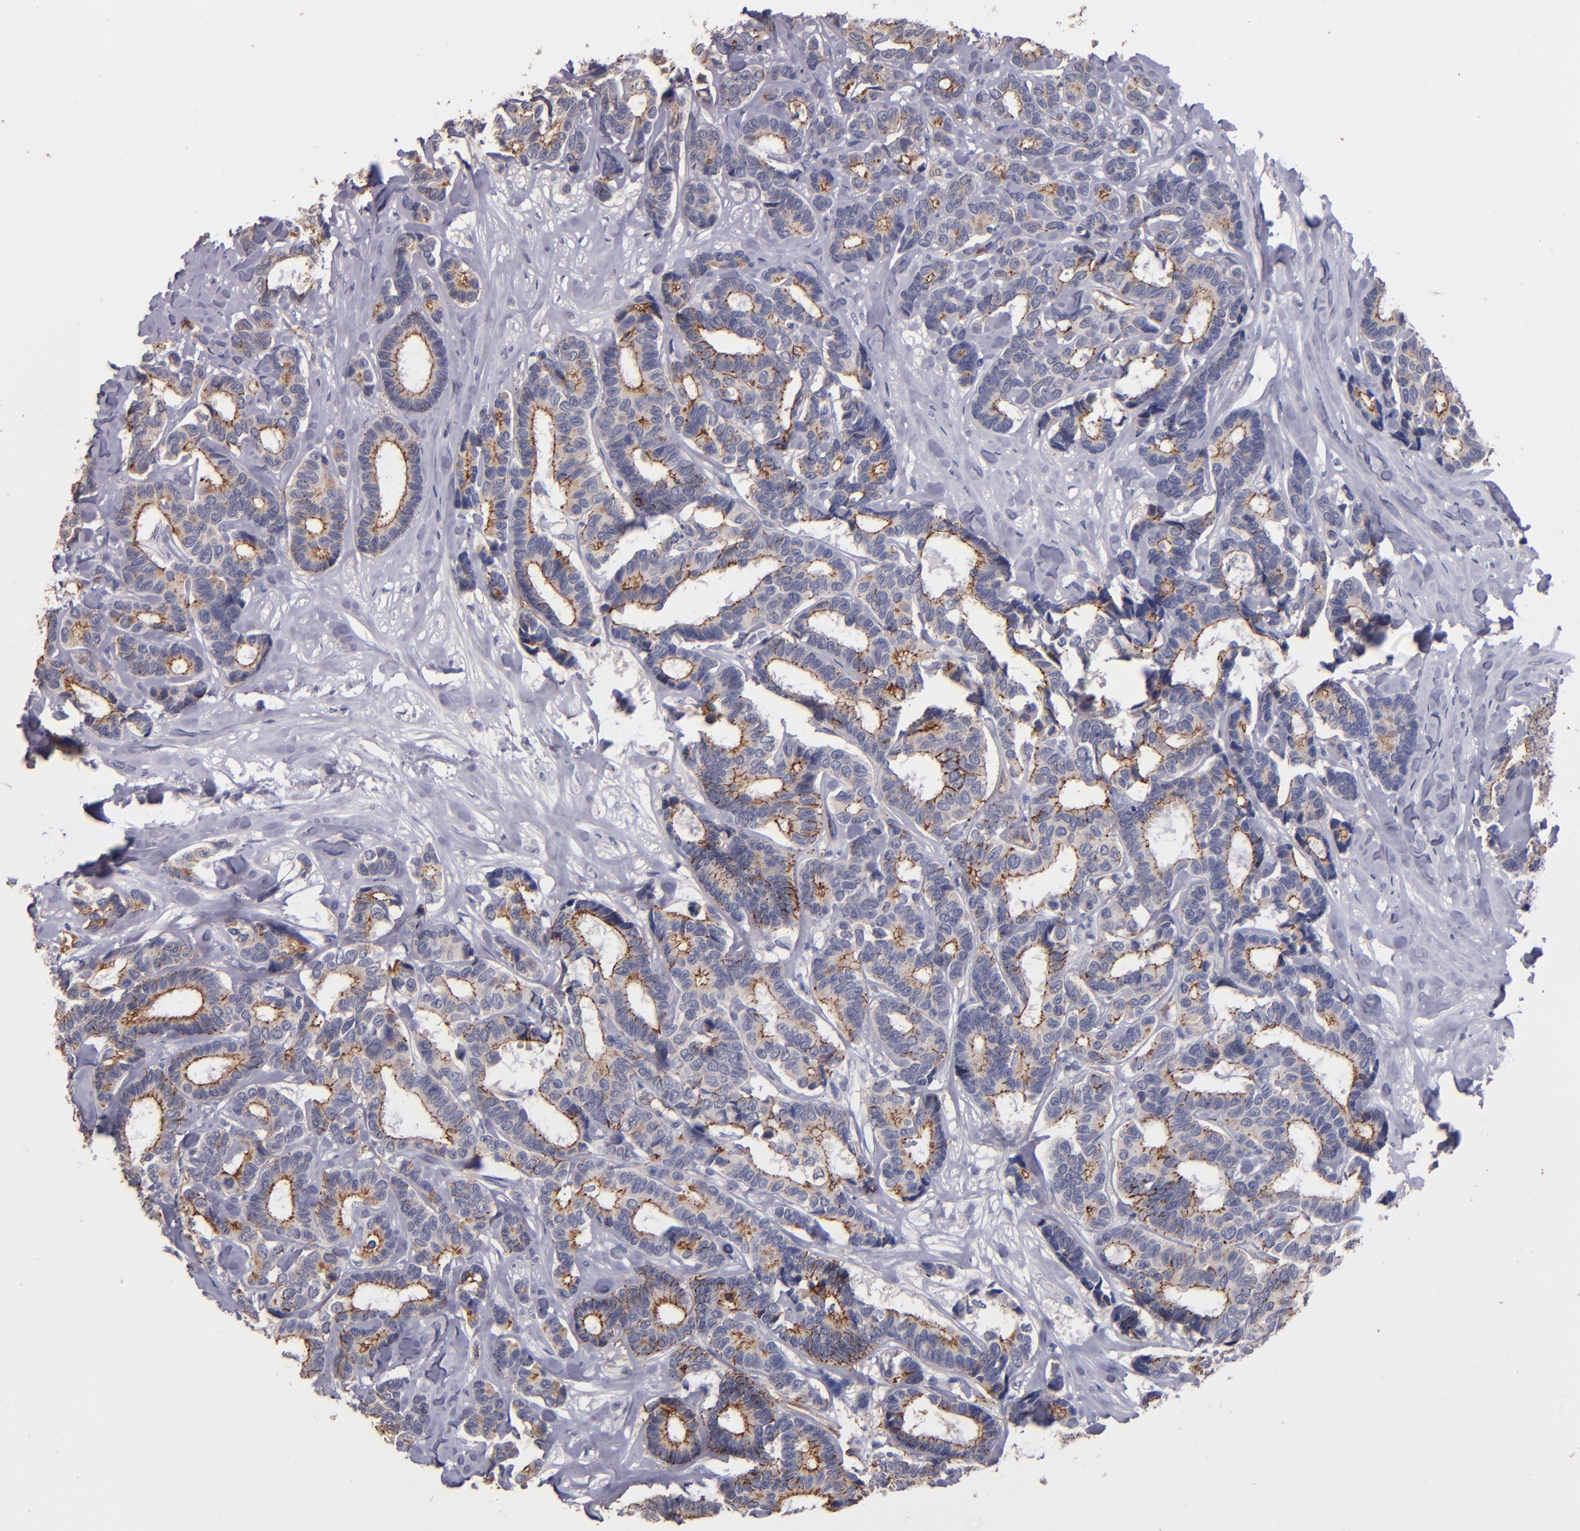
{"staining": {"intensity": "moderate", "quantity": "25%-75%", "location": "cytoplasmic/membranous"}, "tissue": "breast cancer", "cell_type": "Tumor cells", "image_type": "cancer", "snomed": [{"axis": "morphology", "description": "Duct carcinoma"}, {"axis": "topography", "description": "Breast"}], "caption": "Immunohistochemistry (IHC) photomicrograph of breast cancer (intraductal carcinoma) stained for a protein (brown), which reveals medium levels of moderate cytoplasmic/membranous staining in approximately 25%-75% of tumor cells.", "gene": "CLDN5", "patient": {"sex": "female", "age": 87}}